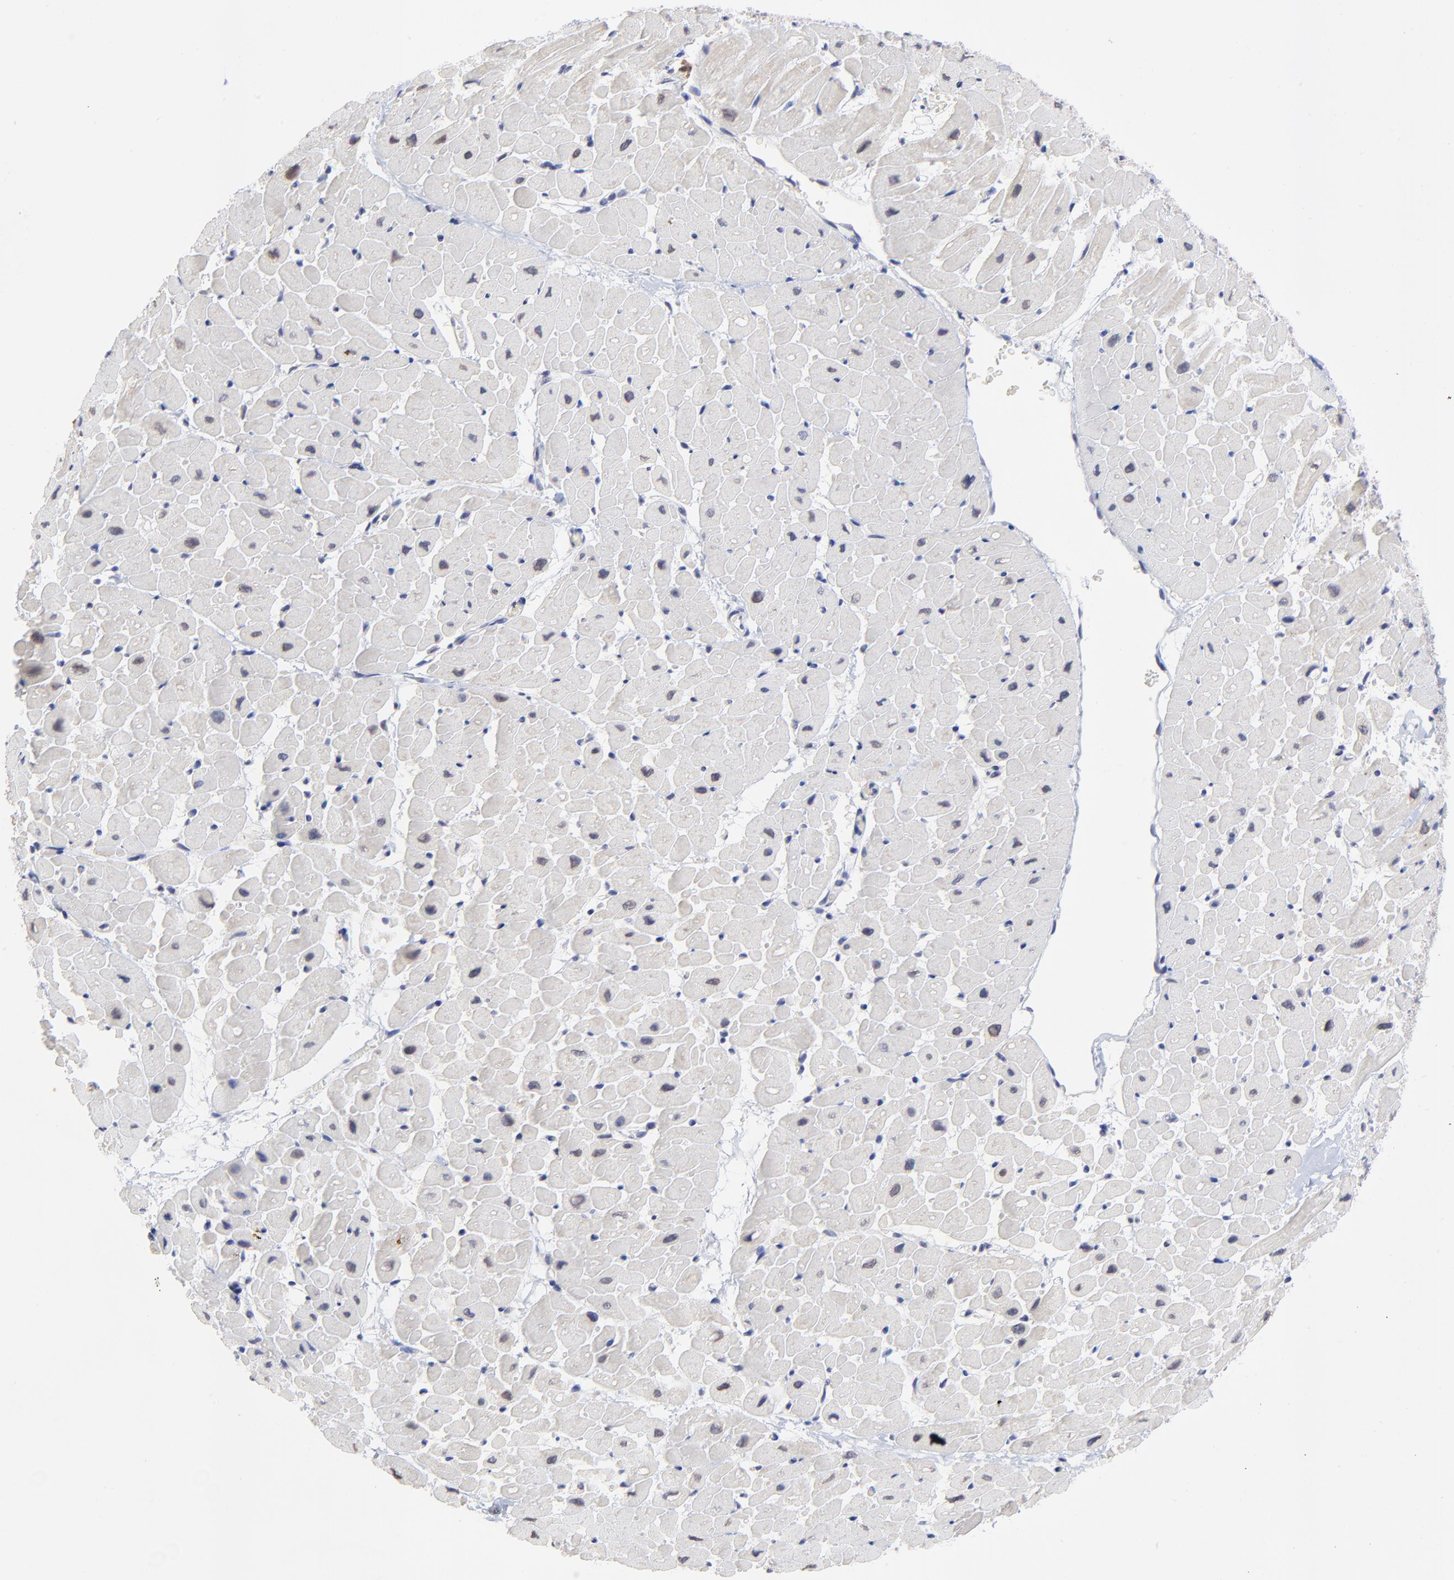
{"staining": {"intensity": "negative", "quantity": "none", "location": "none"}, "tissue": "heart muscle", "cell_type": "Cardiomyocytes", "image_type": "normal", "snomed": [{"axis": "morphology", "description": "Normal tissue, NOS"}, {"axis": "topography", "description": "Heart"}], "caption": "Heart muscle stained for a protein using immunohistochemistry exhibits no positivity cardiomyocytes.", "gene": "FBXO8", "patient": {"sex": "male", "age": 45}}